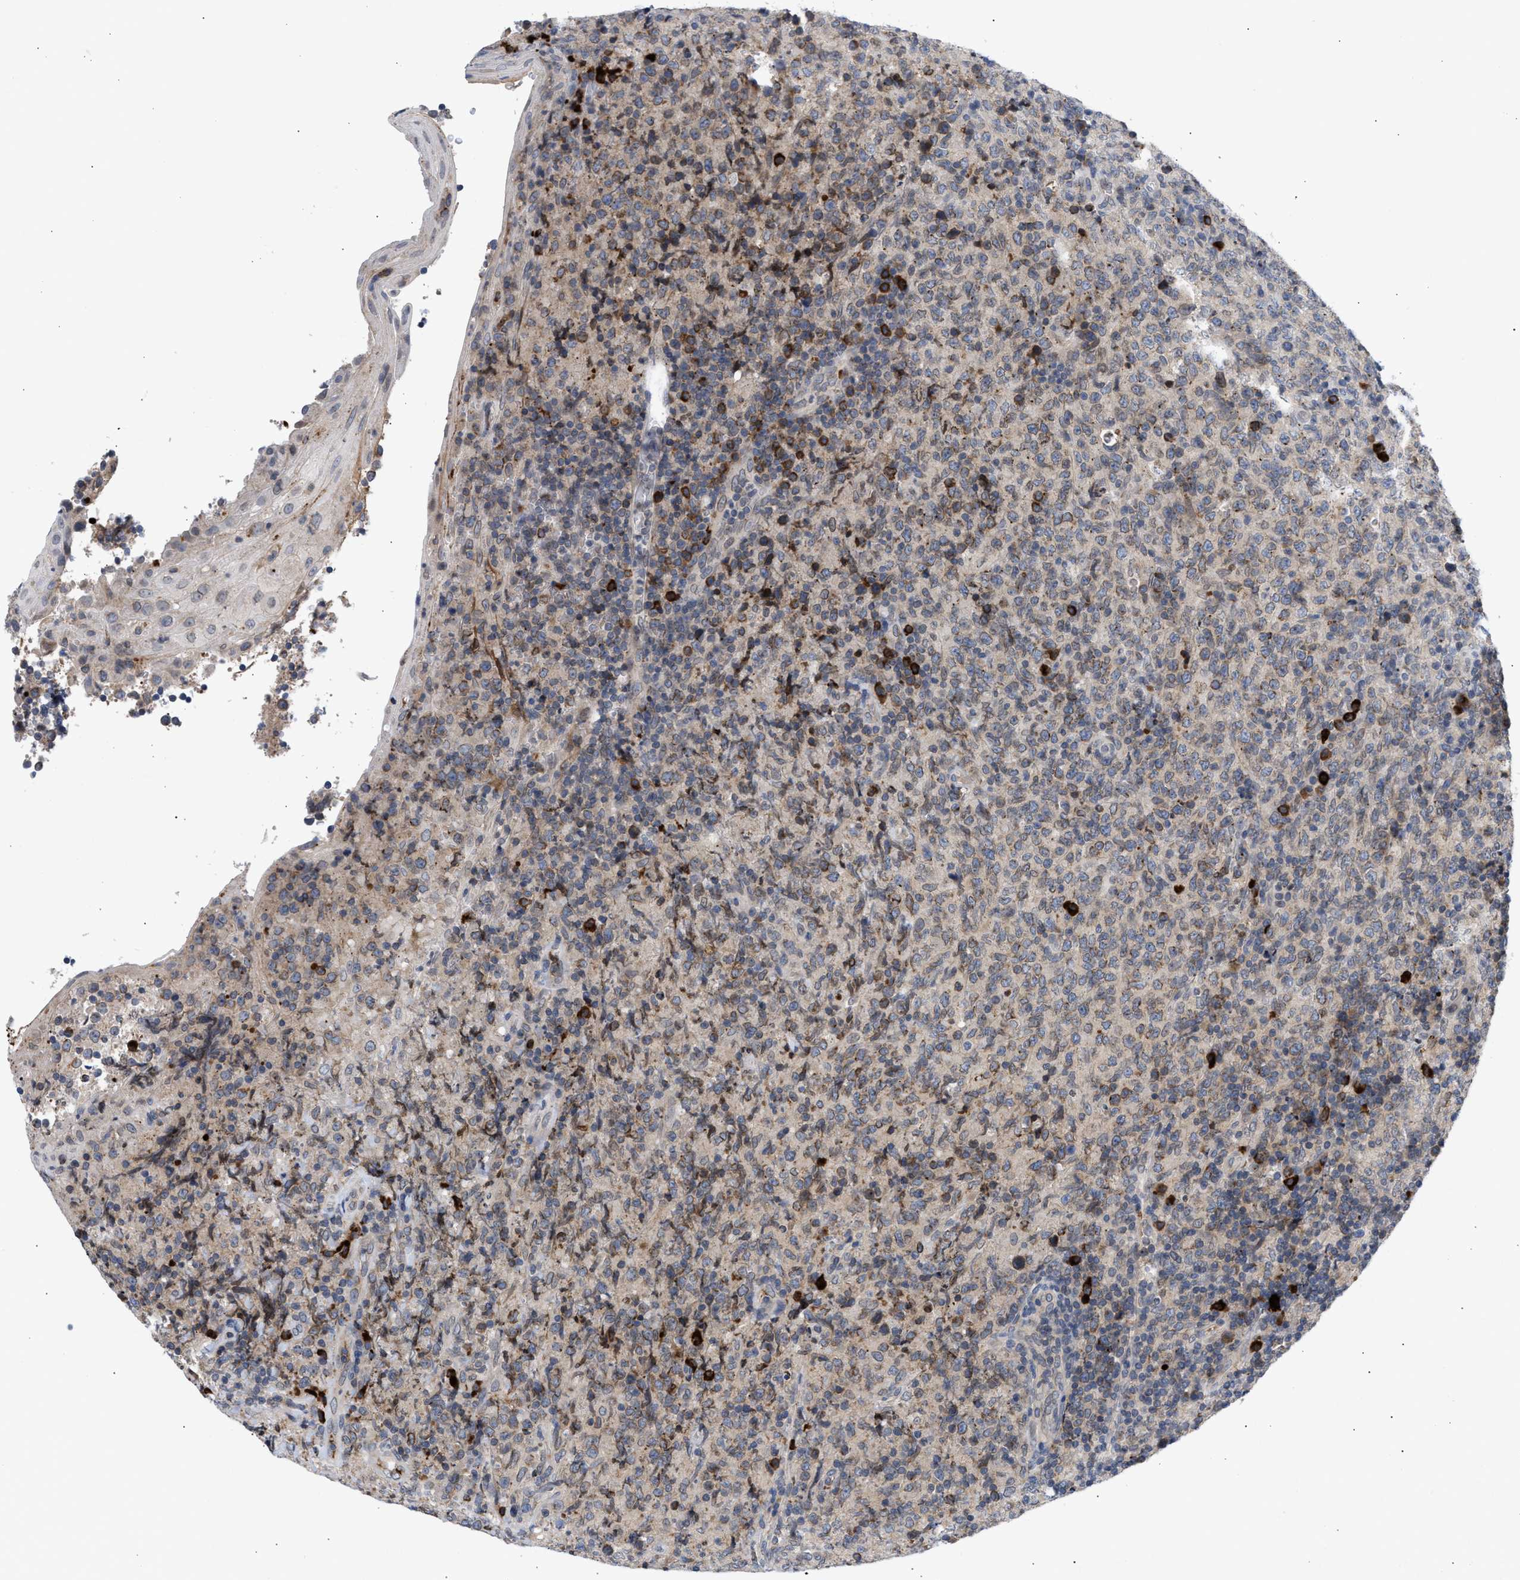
{"staining": {"intensity": "negative", "quantity": "none", "location": "none"}, "tissue": "lymphoma", "cell_type": "Tumor cells", "image_type": "cancer", "snomed": [{"axis": "morphology", "description": "Malignant lymphoma, non-Hodgkin's type, High grade"}, {"axis": "topography", "description": "Tonsil"}], "caption": "Immunohistochemical staining of human lymphoma reveals no significant positivity in tumor cells.", "gene": "NUP62", "patient": {"sex": "female", "age": 36}}